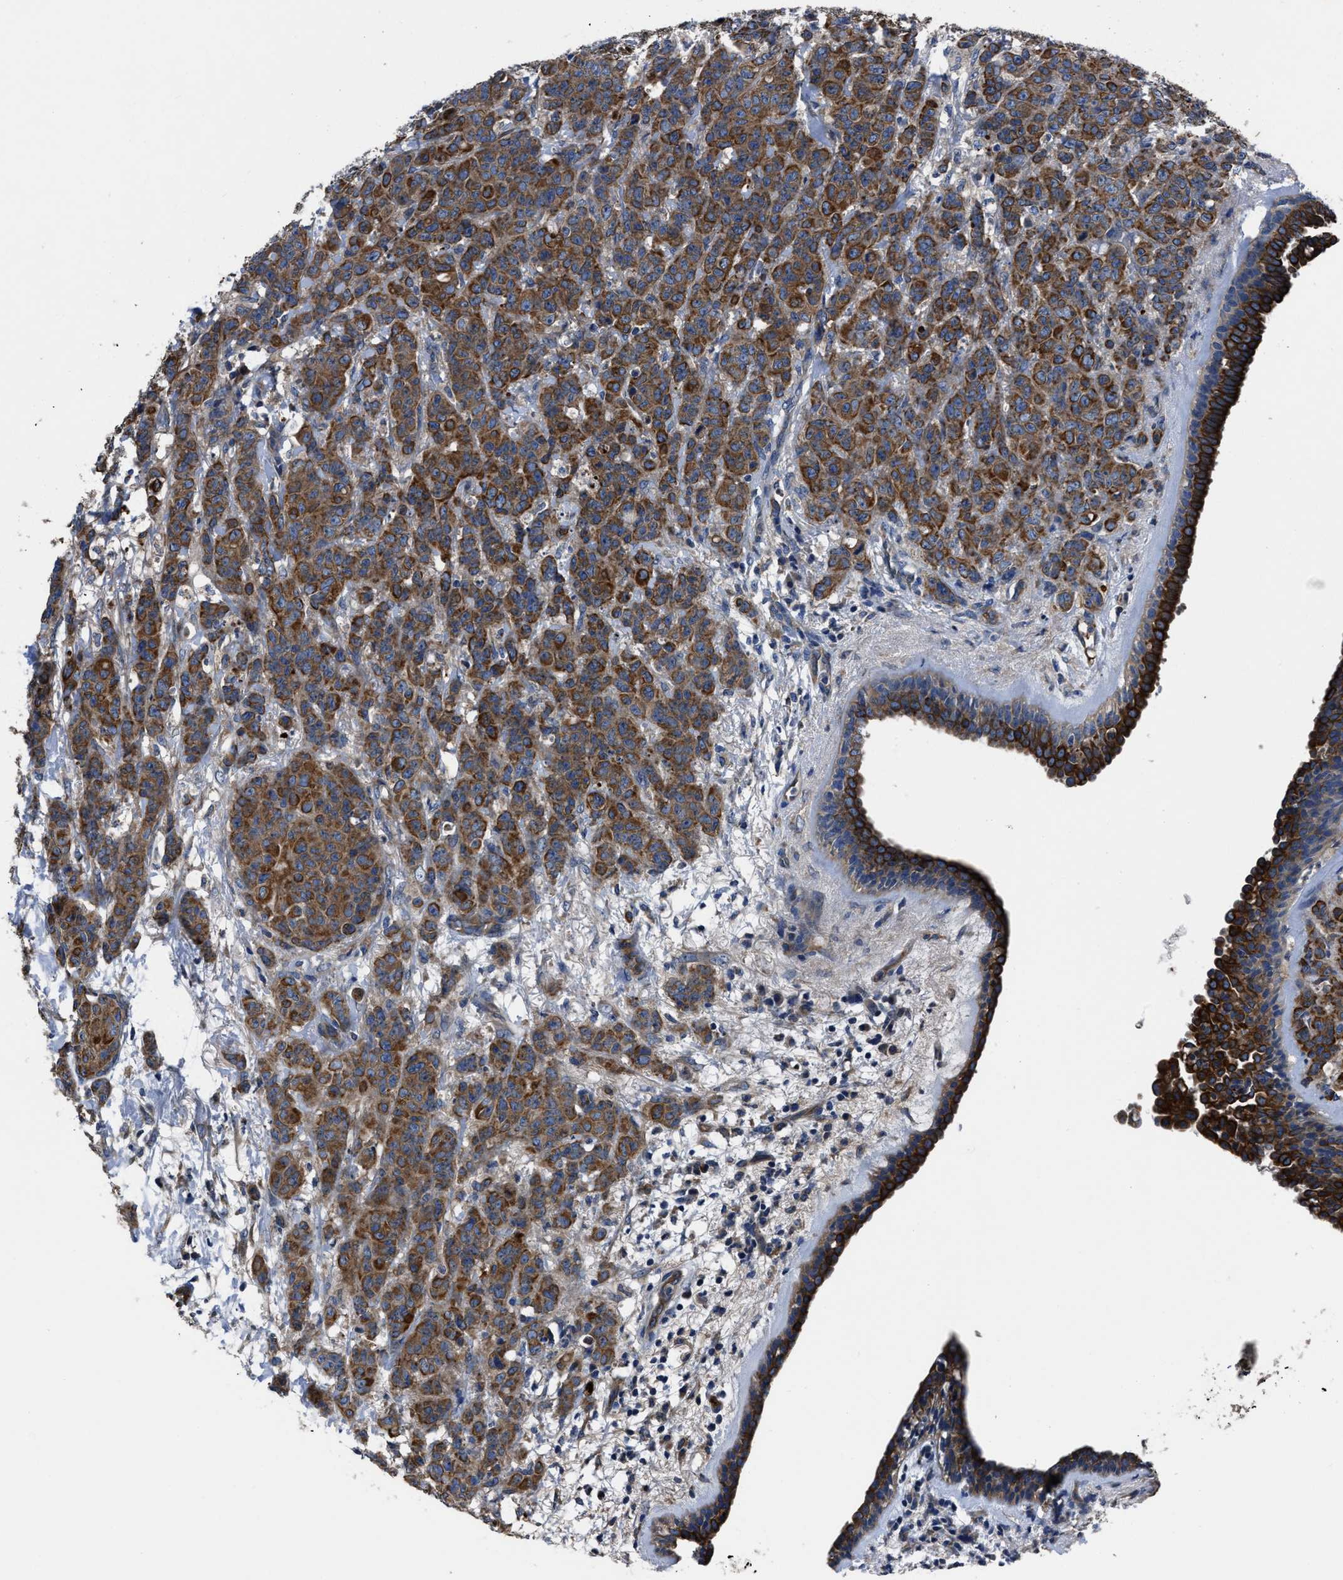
{"staining": {"intensity": "strong", "quantity": ">75%", "location": "cytoplasmic/membranous"}, "tissue": "breast cancer", "cell_type": "Tumor cells", "image_type": "cancer", "snomed": [{"axis": "morphology", "description": "Normal tissue, NOS"}, {"axis": "morphology", "description": "Duct carcinoma"}, {"axis": "topography", "description": "Breast"}], "caption": "Brown immunohistochemical staining in infiltrating ductal carcinoma (breast) demonstrates strong cytoplasmic/membranous expression in approximately >75% of tumor cells.", "gene": "ERC1", "patient": {"sex": "female", "age": 40}}